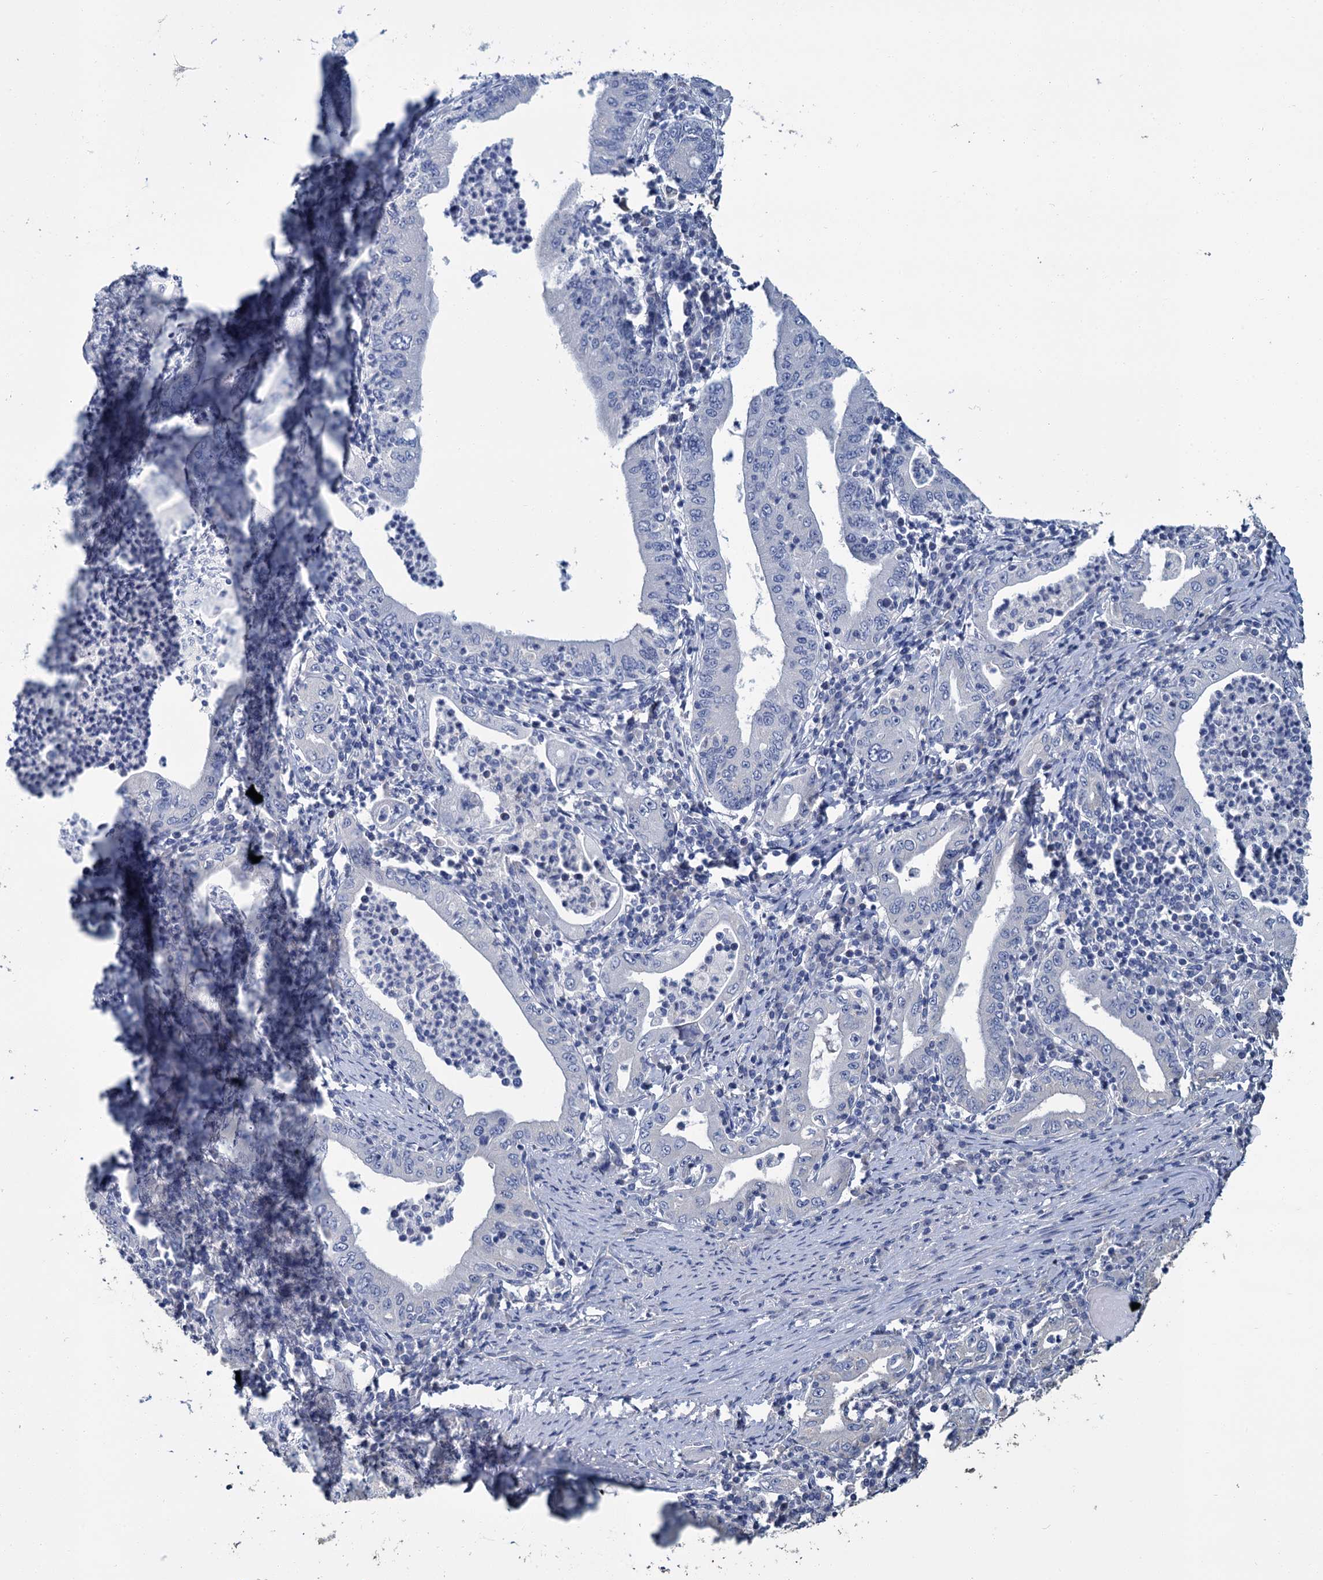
{"staining": {"intensity": "negative", "quantity": "none", "location": "none"}, "tissue": "stomach cancer", "cell_type": "Tumor cells", "image_type": "cancer", "snomed": [{"axis": "morphology", "description": "Normal tissue, NOS"}, {"axis": "morphology", "description": "Adenocarcinoma, NOS"}, {"axis": "topography", "description": "Esophagus"}, {"axis": "topography", "description": "Stomach, upper"}, {"axis": "topography", "description": "Peripheral nerve tissue"}], "caption": "Stomach cancer stained for a protein using immunohistochemistry (IHC) exhibits no expression tumor cells.", "gene": "SNCB", "patient": {"sex": "male", "age": 62}}